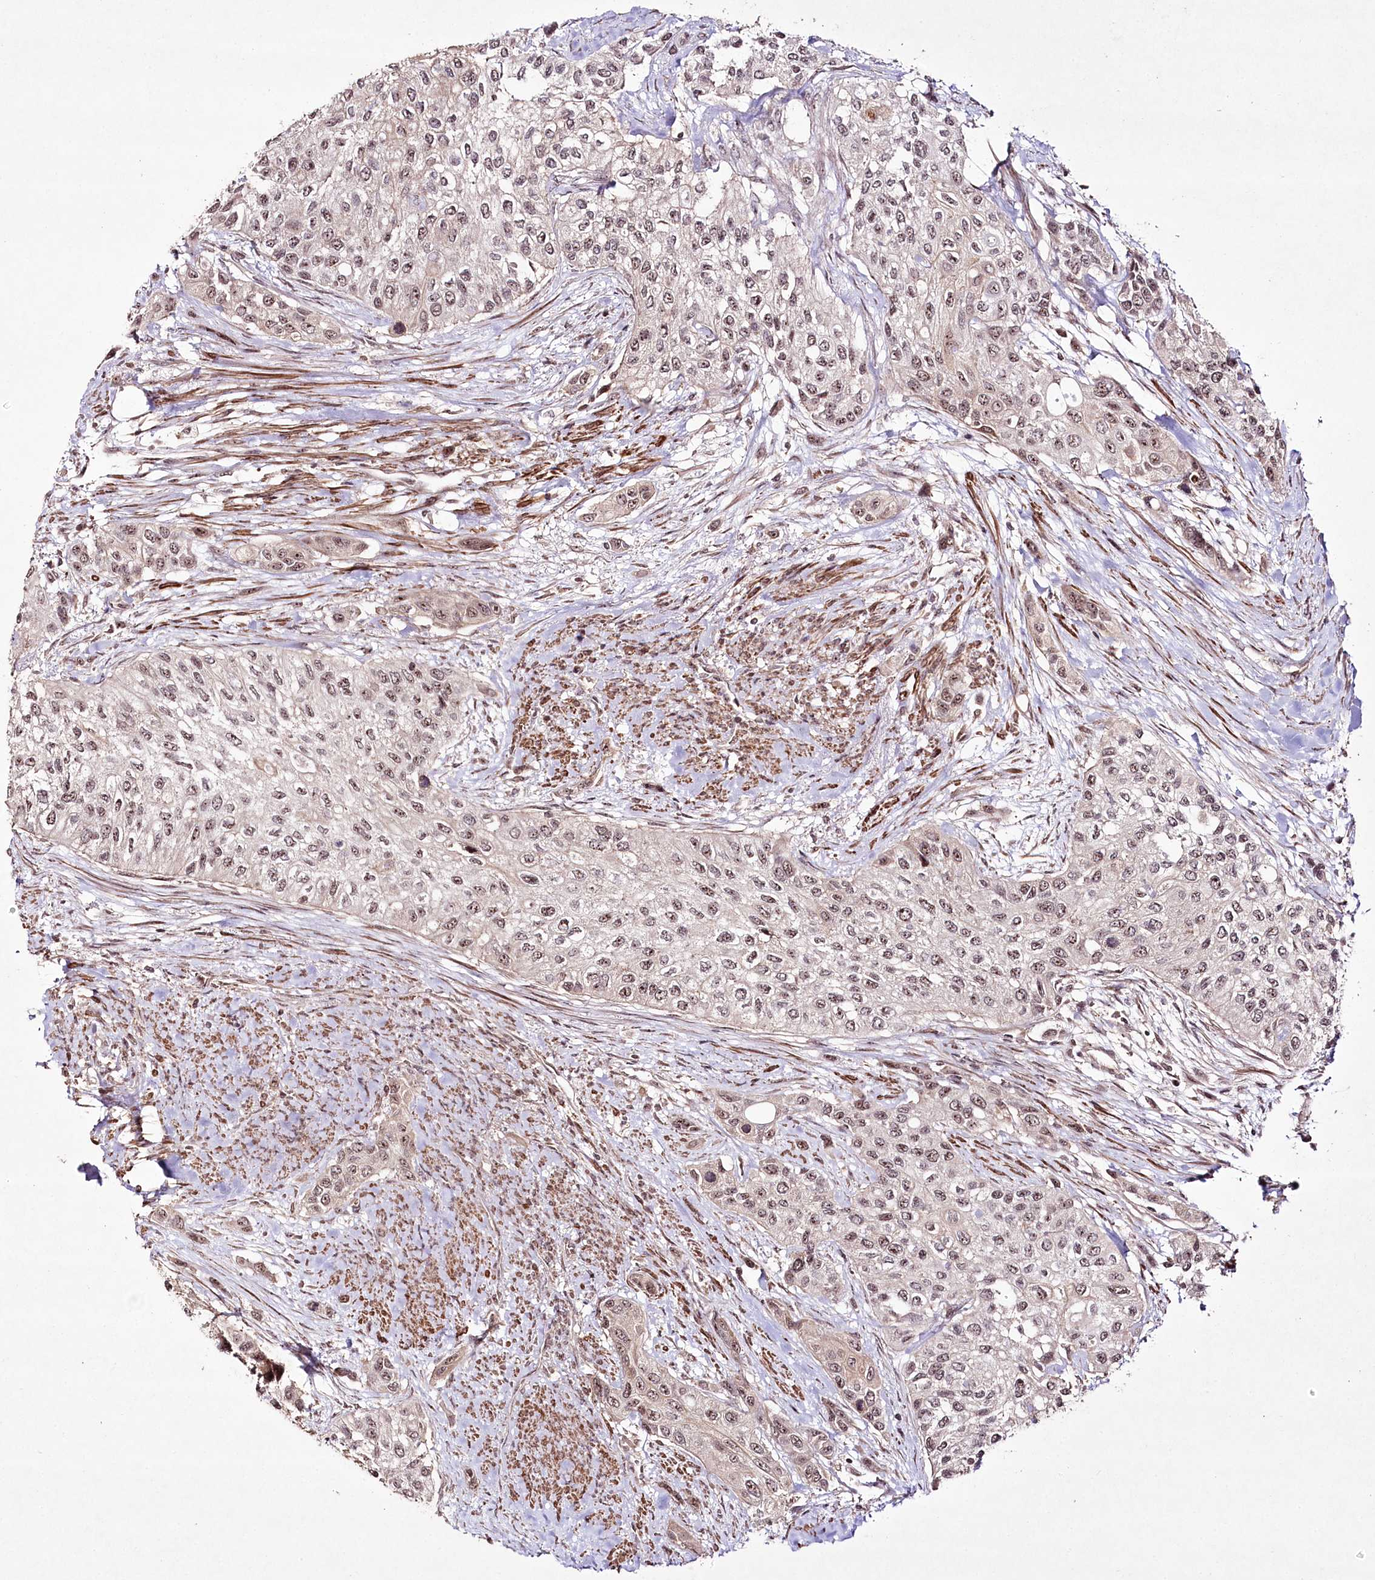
{"staining": {"intensity": "weak", "quantity": ">75%", "location": "nuclear"}, "tissue": "urothelial cancer", "cell_type": "Tumor cells", "image_type": "cancer", "snomed": [{"axis": "morphology", "description": "Normal tissue, NOS"}, {"axis": "morphology", "description": "Urothelial carcinoma, High grade"}, {"axis": "topography", "description": "Vascular tissue"}, {"axis": "topography", "description": "Urinary bladder"}], "caption": "A photomicrograph of urothelial cancer stained for a protein displays weak nuclear brown staining in tumor cells. The protein is stained brown, and the nuclei are stained in blue (DAB (3,3'-diaminobenzidine) IHC with brightfield microscopy, high magnification).", "gene": "CCDC59", "patient": {"sex": "female", "age": 56}}